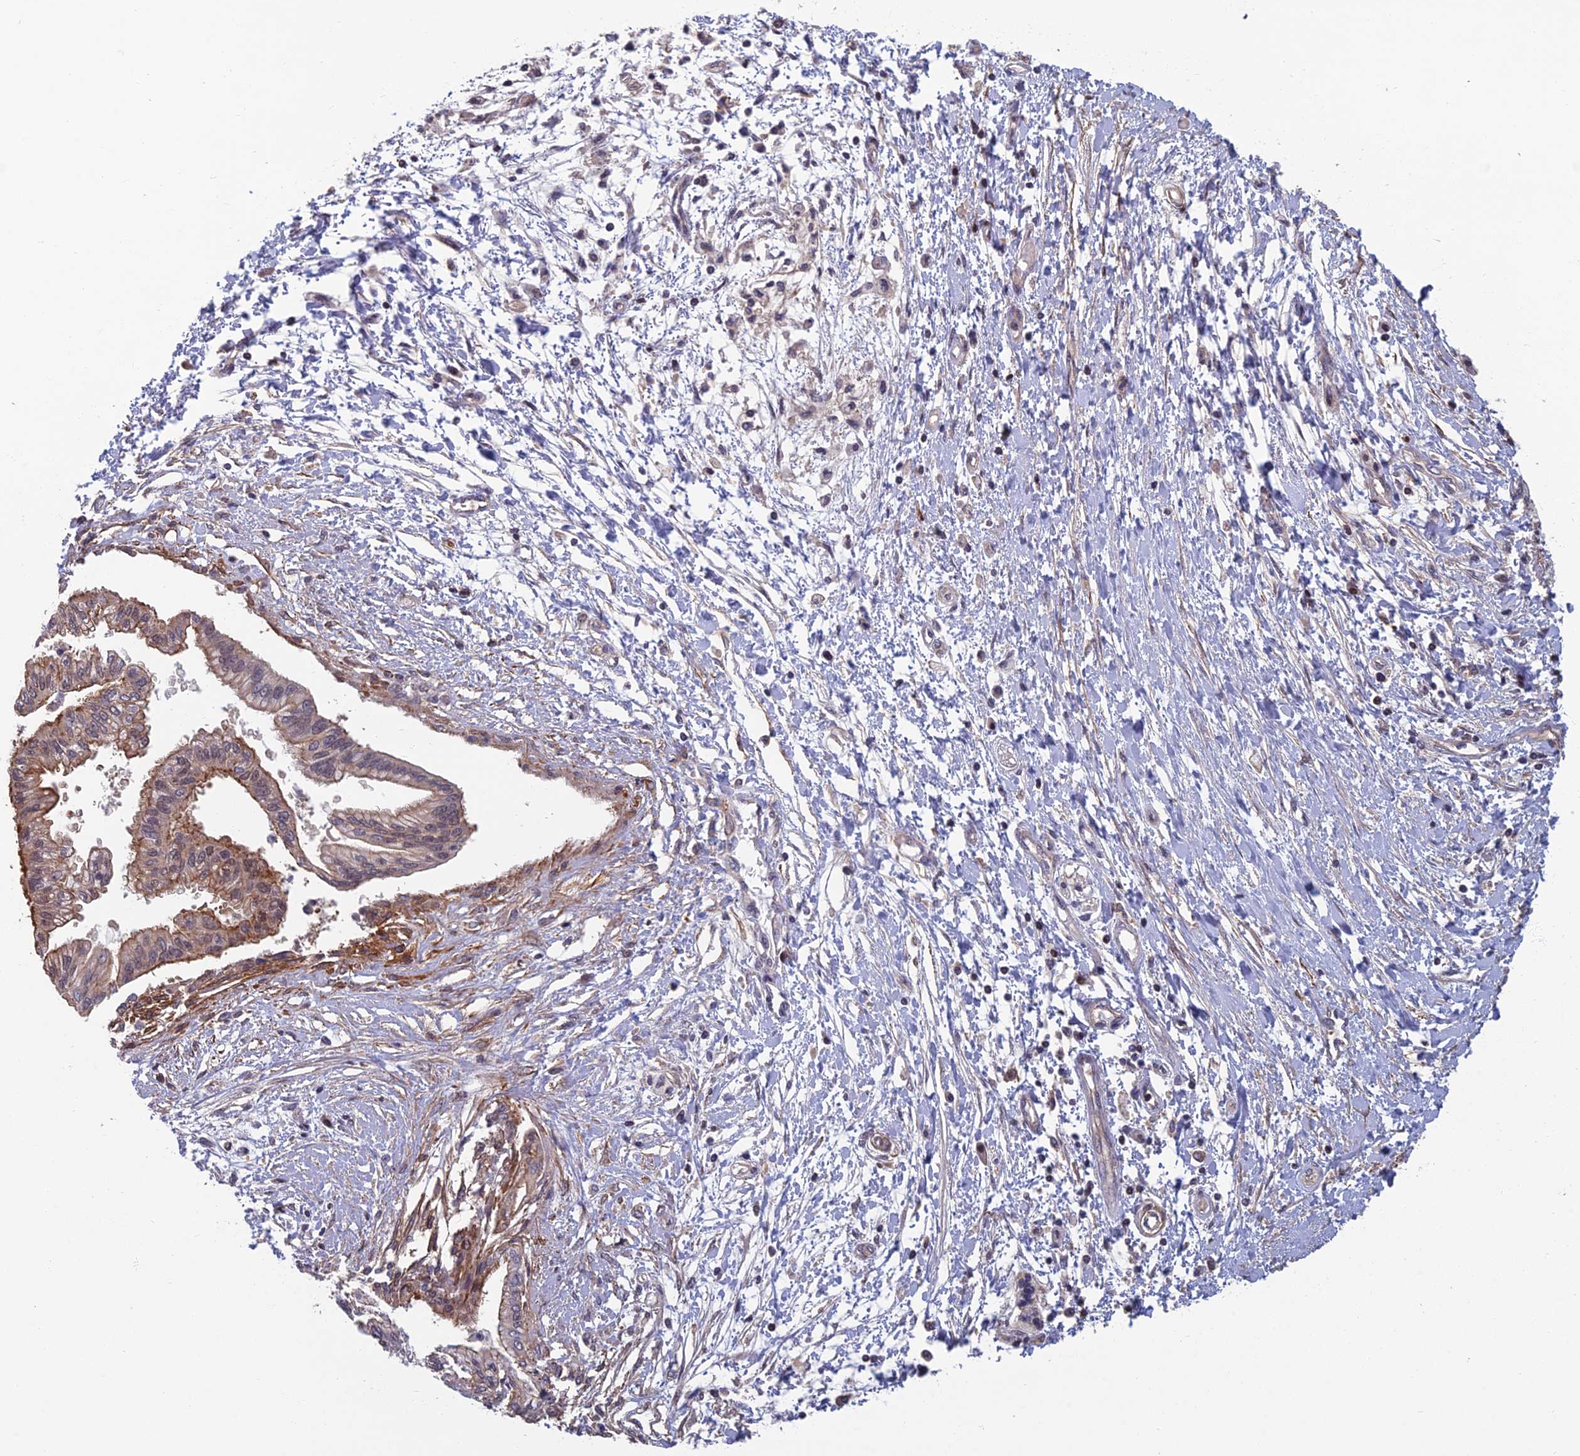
{"staining": {"intensity": "moderate", "quantity": "<25%", "location": "cytoplasmic/membranous,nuclear"}, "tissue": "pancreatic cancer", "cell_type": "Tumor cells", "image_type": "cancer", "snomed": [{"axis": "morphology", "description": "Adenocarcinoma, NOS"}, {"axis": "topography", "description": "Pancreas"}], "caption": "A micrograph of pancreatic cancer stained for a protein exhibits moderate cytoplasmic/membranous and nuclear brown staining in tumor cells.", "gene": "CCDC183", "patient": {"sex": "male", "age": 46}}